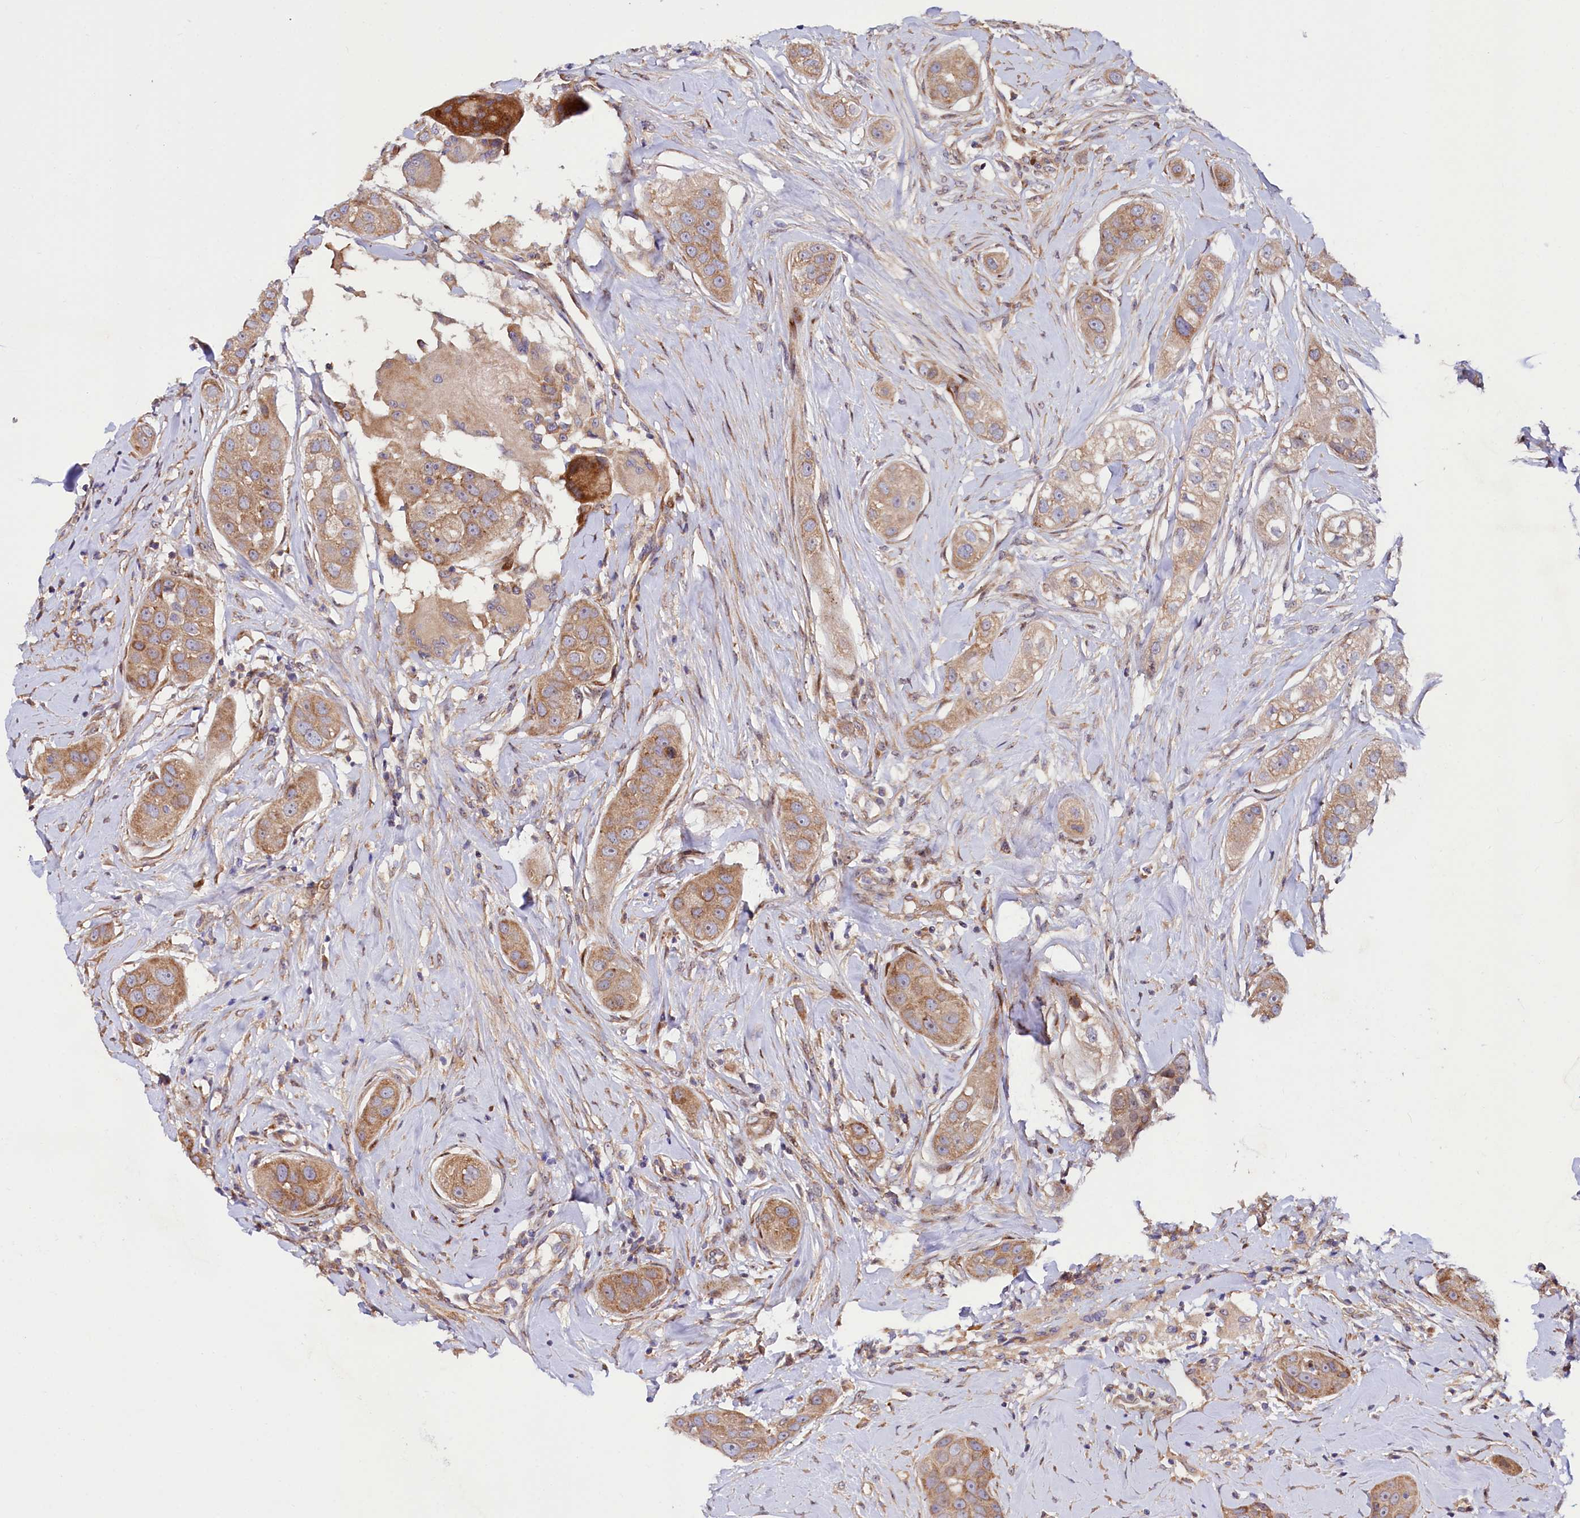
{"staining": {"intensity": "moderate", "quantity": ">75%", "location": "cytoplasmic/membranous"}, "tissue": "head and neck cancer", "cell_type": "Tumor cells", "image_type": "cancer", "snomed": [{"axis": "morphology", "description": "Normal tissue, NOS"}, {"axis": "morphology", "description": "Squamous cell carcinoma, NOS"}, {"axis": "topography", "description": "Skeletal muscle"}, {"axis": "topography", "description": "Head-Neck"}], "caption": "An immunohistochemistry histopathology image of tumor tissue is shown. Protein staining in brown highlights moderate cytoplasmic/membranous positivity in head and neck cancer within tumor cells.", "gene": "PDZRN3", "patient": {"sex": "male", "age": 51}}